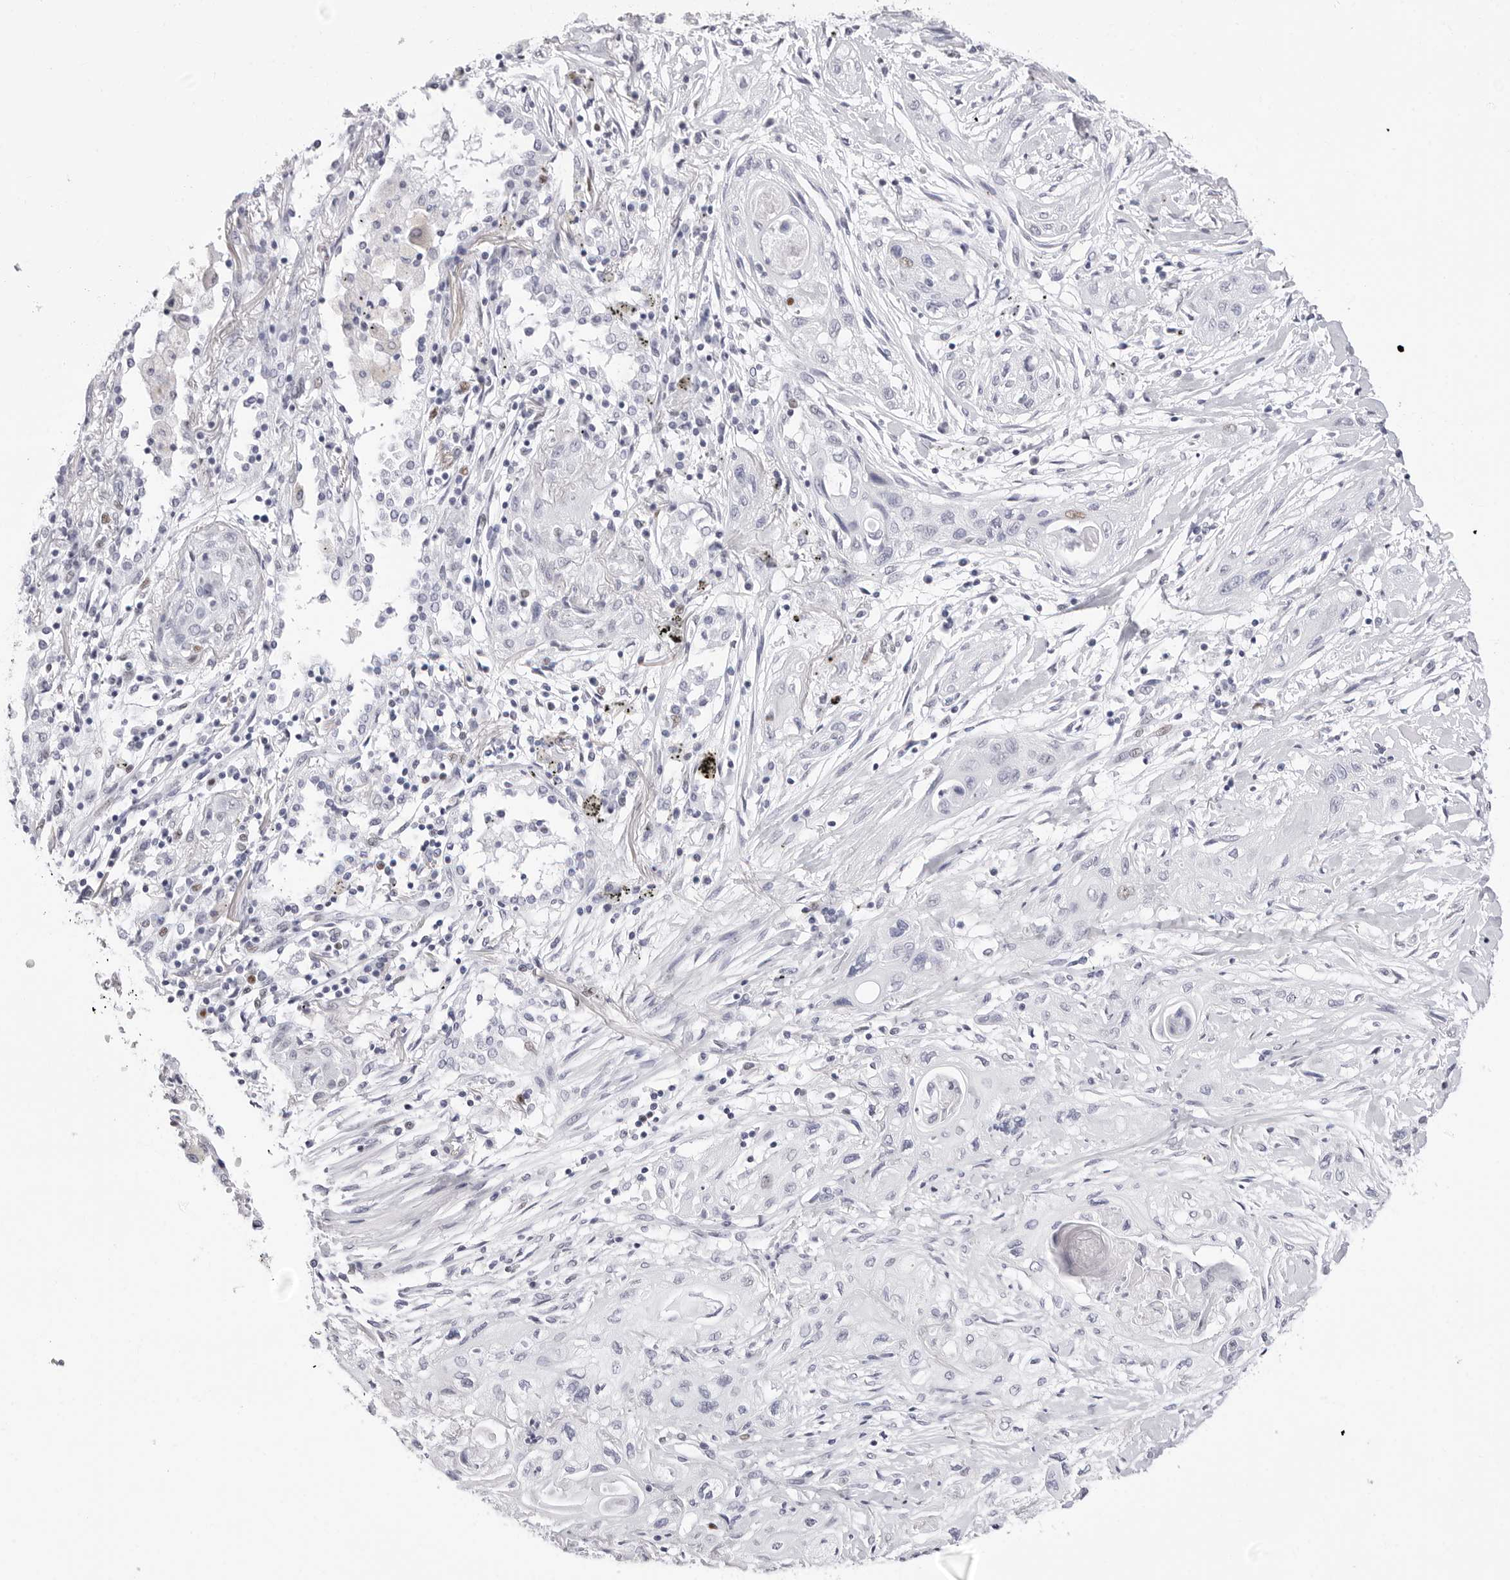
{"staining": {"intensity": "negative", "quantity": "none", "location": "none"}, "tissue": "lung cancer", "cell_type": "Tumor cells", "image_type": "cancer", "snomed": [{"axis": "morphology", "description": "Squamous cell carcinoma, NOS"}, {"axis": "topography", "description": "Lung"}], "caption": "Photomicrograph shows no significant protein expression in tumor cells of lung cancer (squamous cell carcinoma).", "gene": "NASP", "patient": {"sex": "female", "age": 47}}